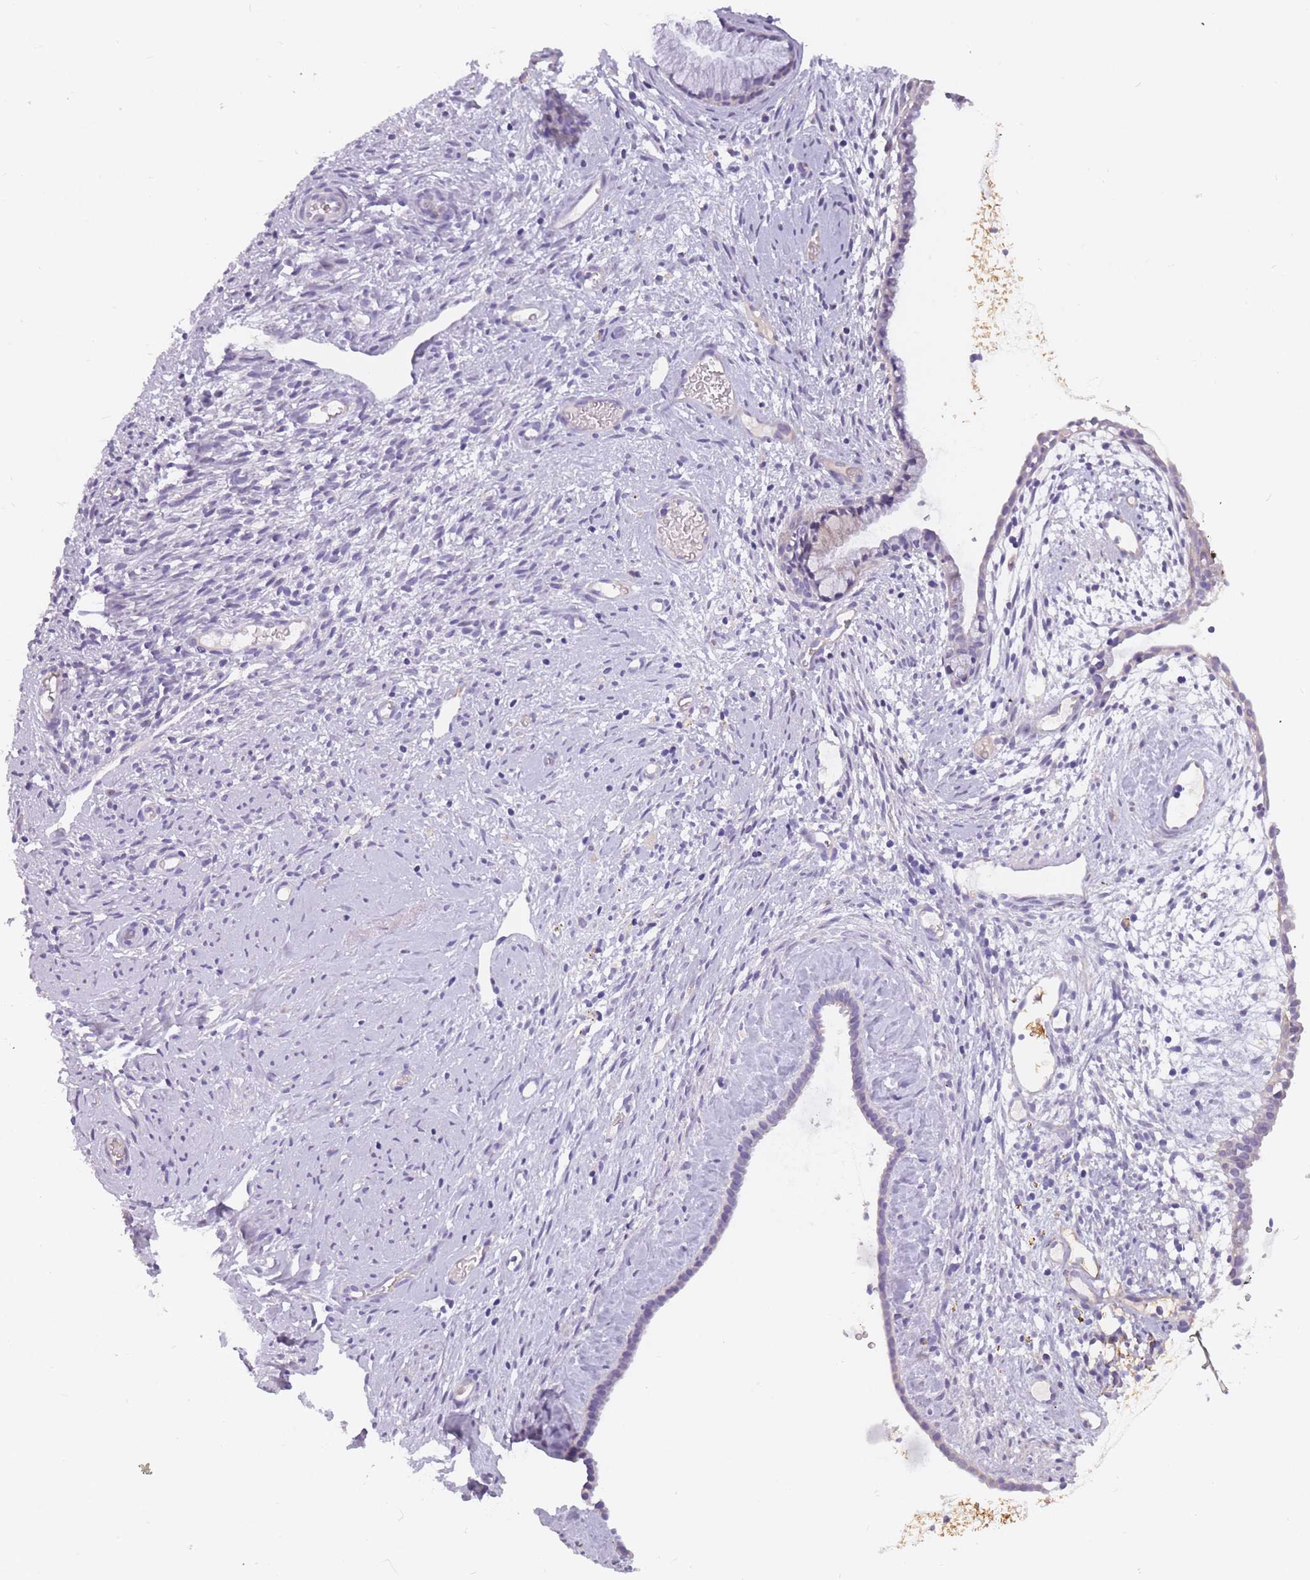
{"staining": {"intensity": "weak", "quantity": "<25%", "location": "cytoplasmic/membranous"}, "tissue": "cervix", "cell_type": "Glandular cells", "image_type": "normal", "snomed": [{"axis": "morphology", "description": "Normal tissue, NOS"}, {"axis": "topography", "description": "Cervix"}], "caption": "Glandular cells are negative for brown protein staining in unremarkable cervix. (Immunohistochemistry, brightfield microscopy, high magnification).", "gene": "FAM83F", "patient": {"sex": "female", "age": 76}}